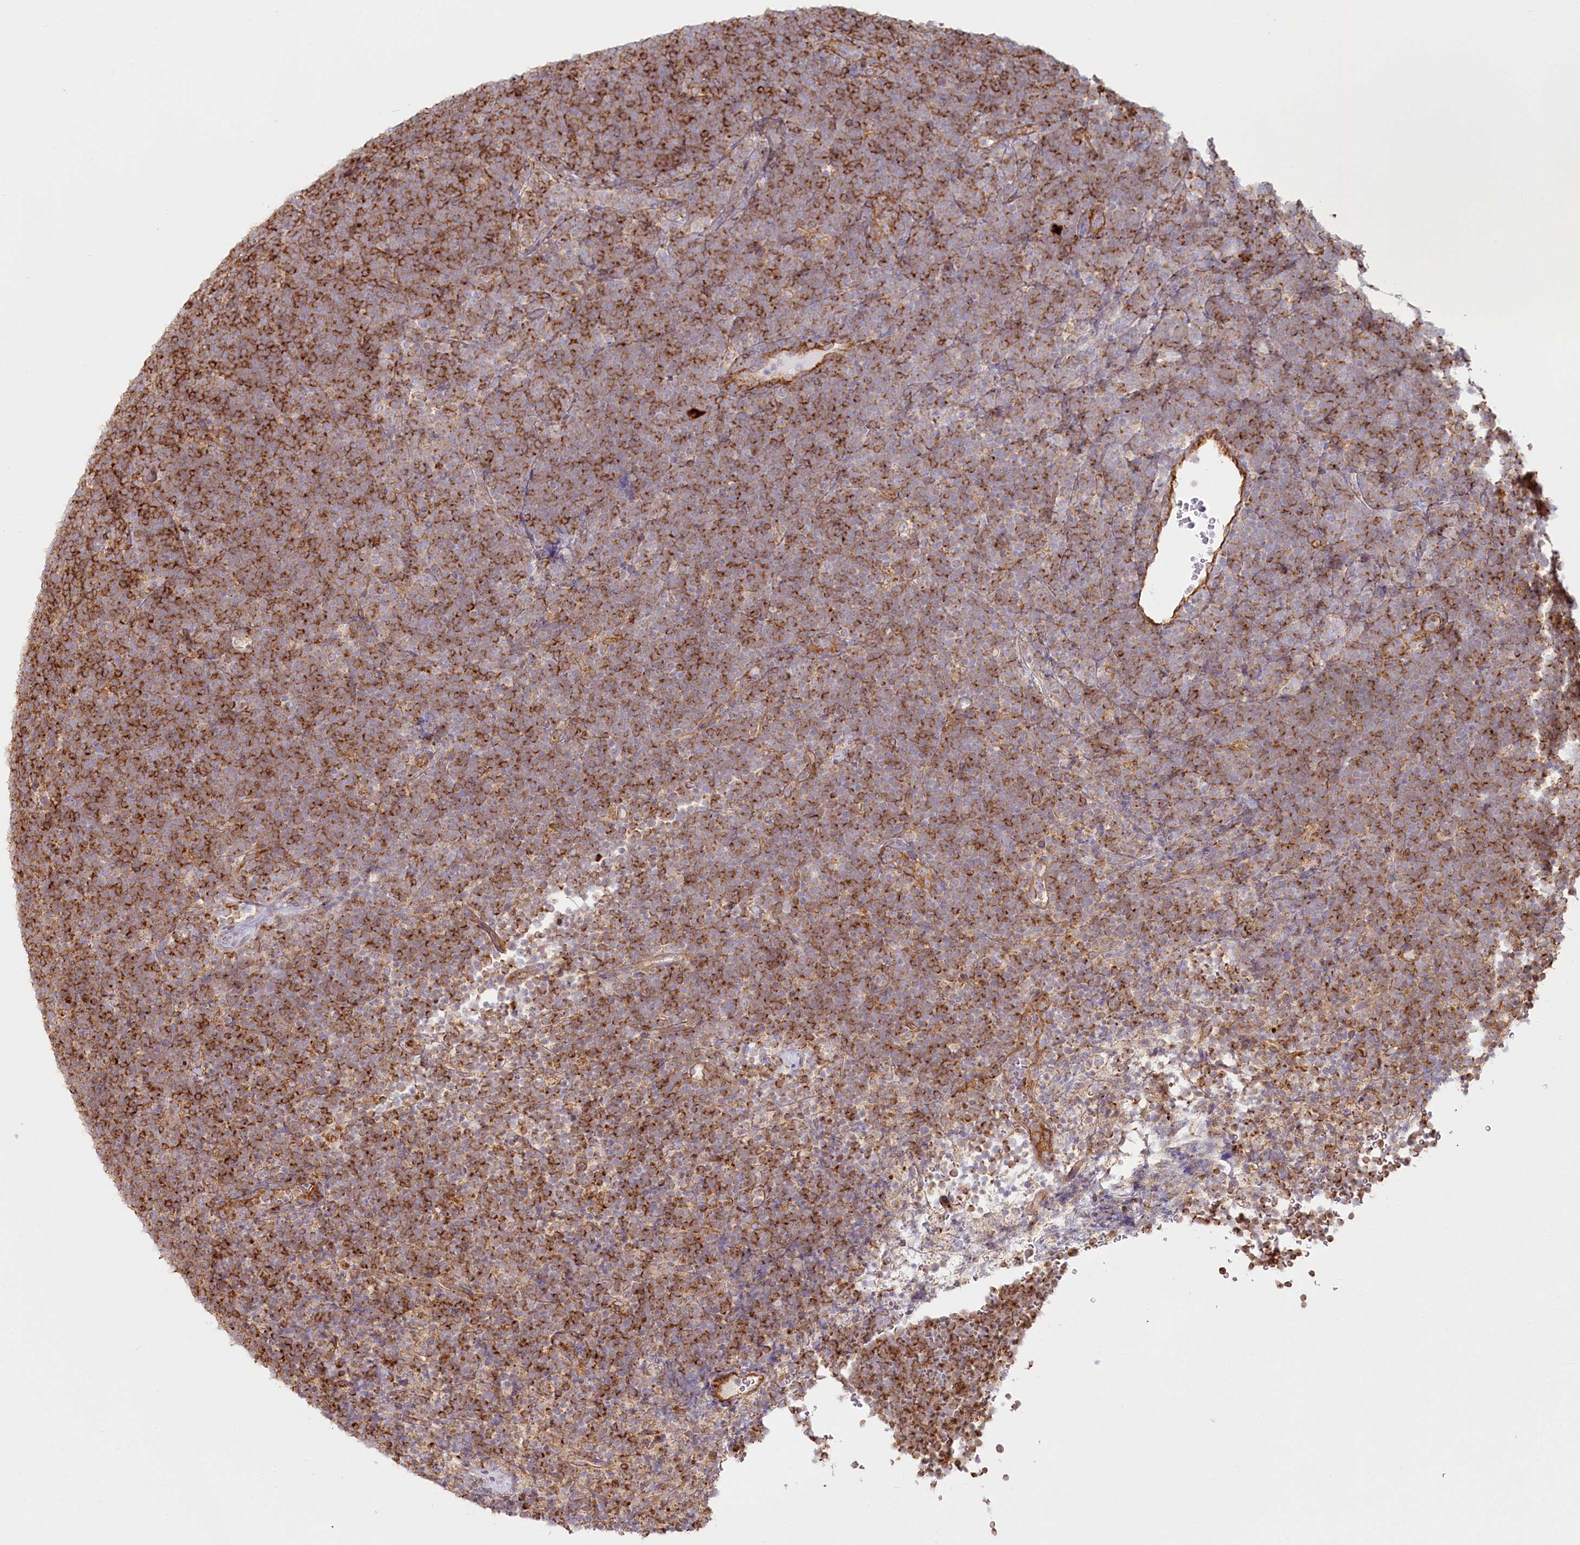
{"staining": {"intensity": "strong", "quantity": ">75%", "location": "cytoplasmic/membranous"}, "tissue": "lymphoma", "cell_type": "Tumor cells", "image_type": "cancer", "snomed": [{"axis": "morphology", "description": "Malignant lymphoma, non-Hodgkin's type, High grade"}, {"axis": "topography", "description": "Lymph node"}], "caption": "Immunohistochemistry photomicrograph of human high-grade malignant lymphoma, non-Hodgkin's type stained for a protein (brown), which shows high levels of strong cytoplasmic/membranous expression in about >75% of tumor cells.", "gene": "HARS2", "patient": {"sex": "male", "age": 13}}